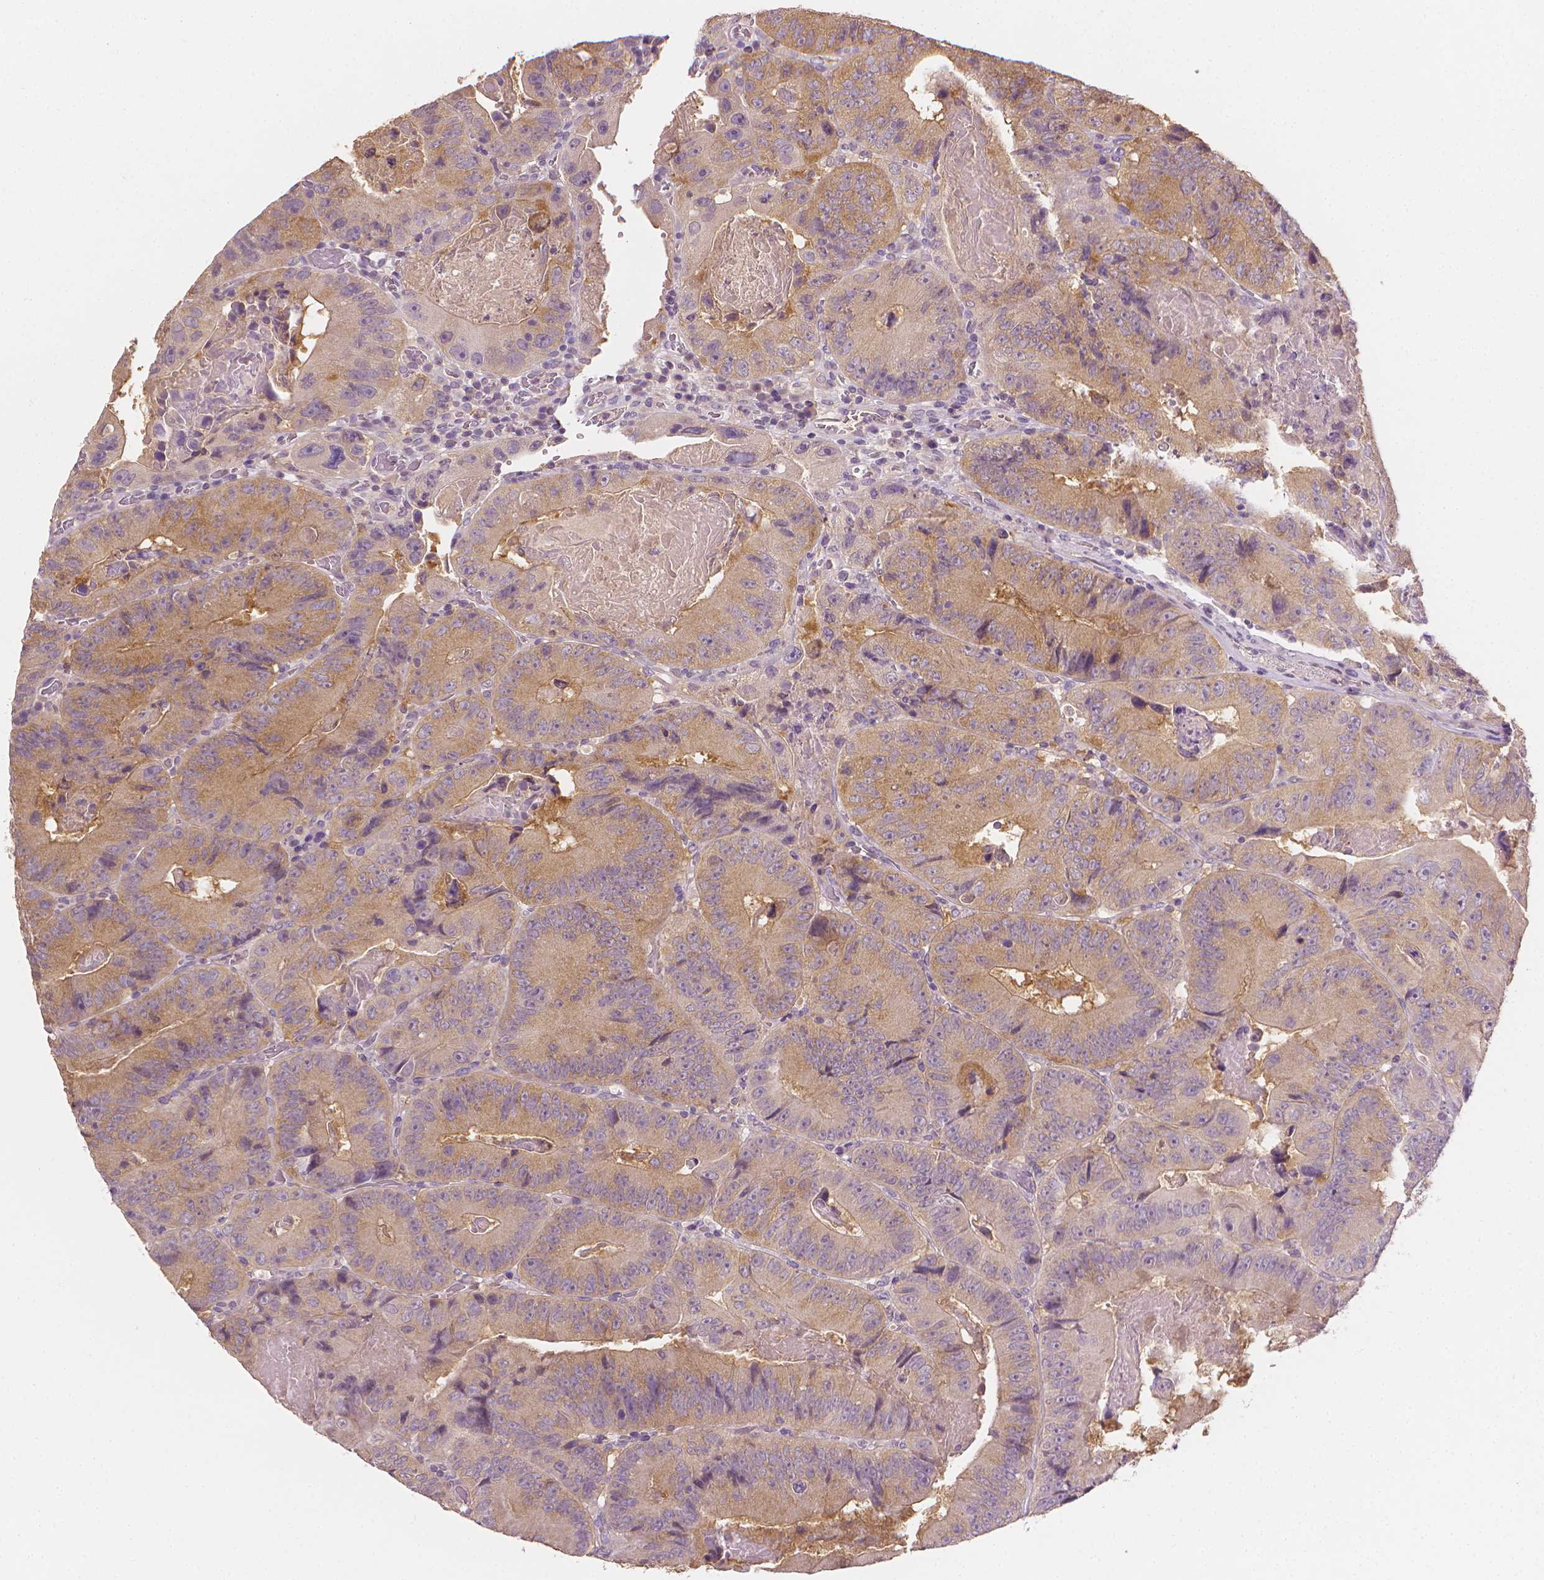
{"staining": {"intensity": "moderate", "quantity": "25%-75%", "location": "cytoplasmic/membranous"}, "tissue": "colorectal cancer", "cell_type": "Tumor cells", "image_type": "cancer", "snomed": [{"axis": "morphology", "description": "Adenocarcinoma, NOS"}, {"axis": "topography", "description": "Colon"}], "caption": "An image of adenocarcinoma (colorectal) stained for a protein exhibits moderate cytoplasmic/membranous brown staining in tumor cells.", "gene": "FASN", "patient": {"sex": "female", "age": 86}}